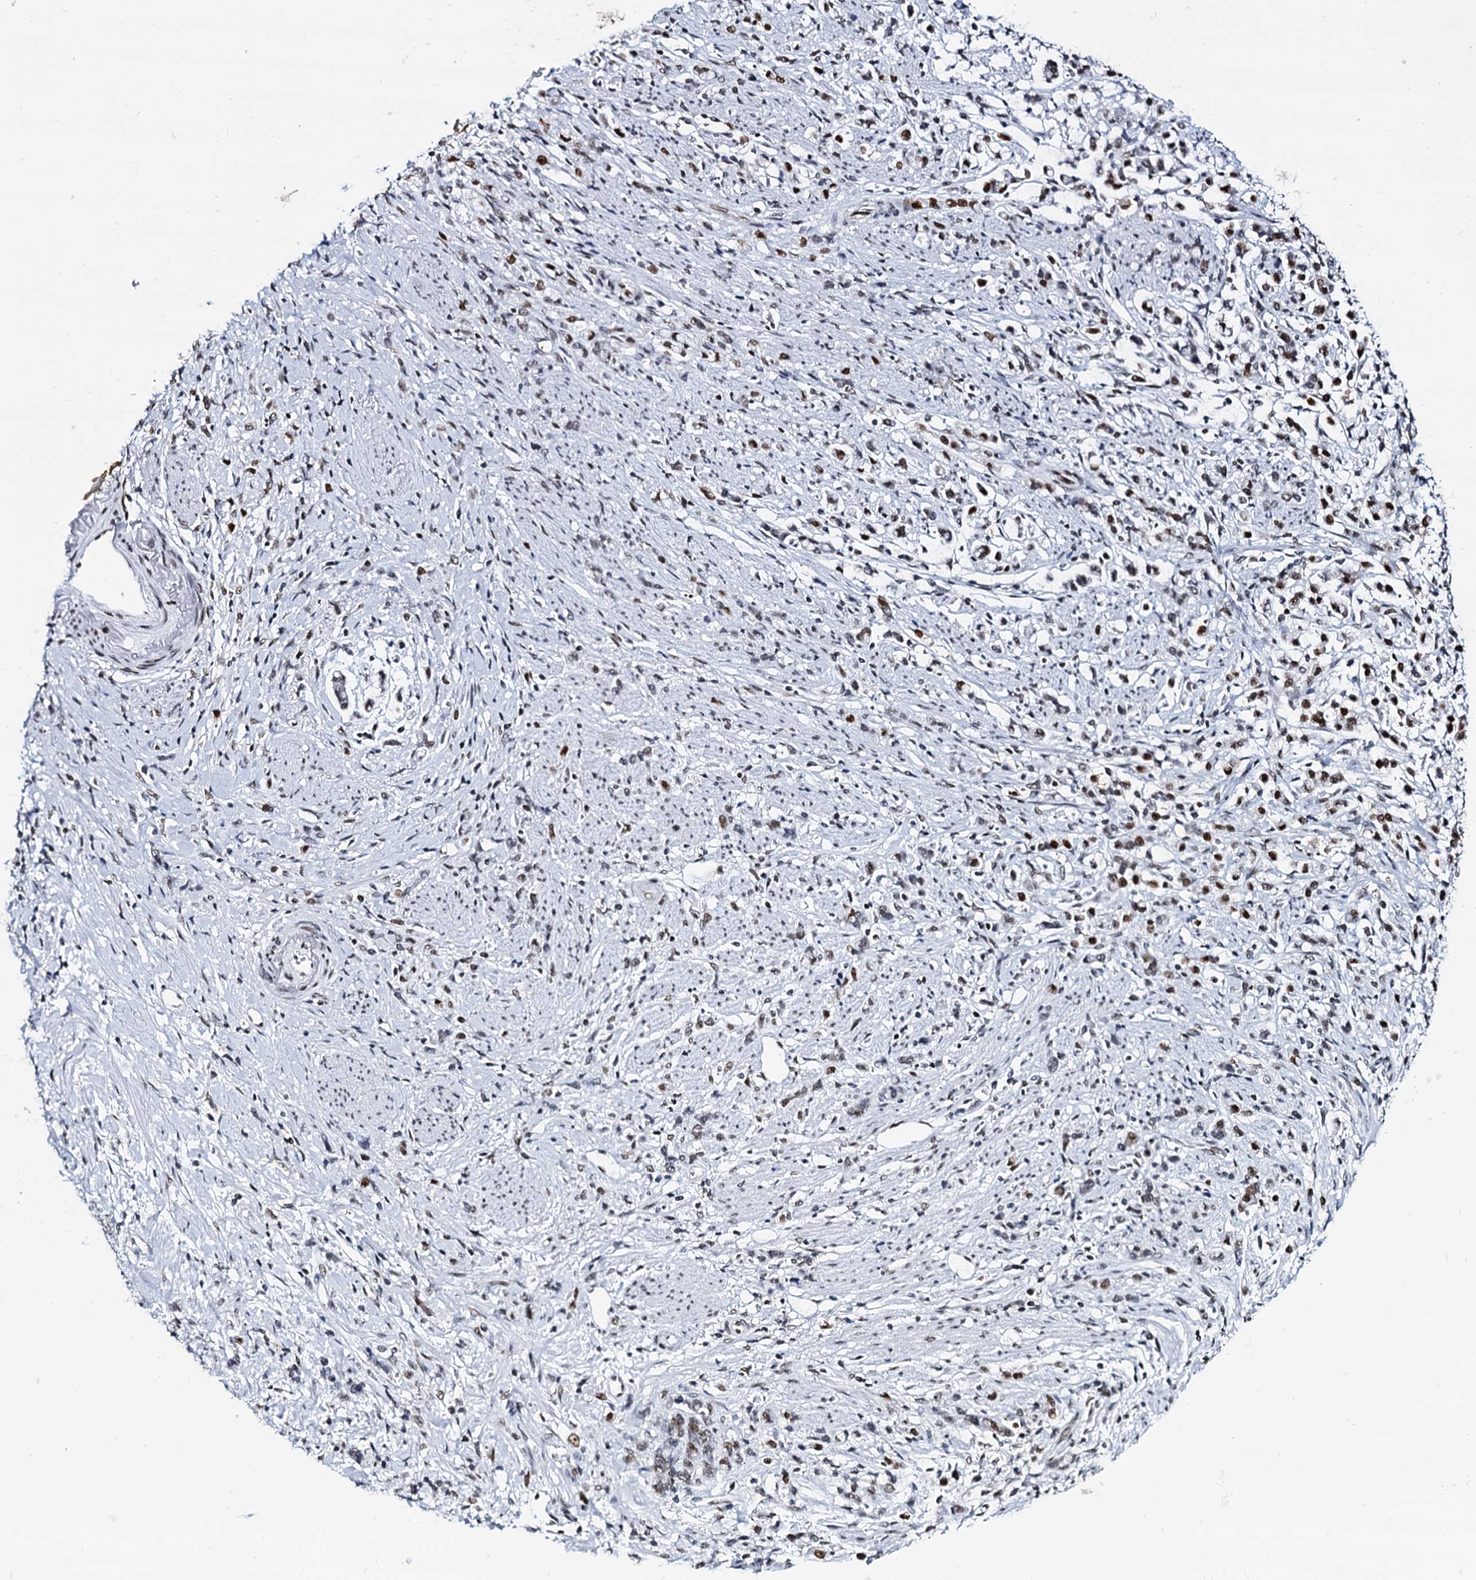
{"staining": {"intensity": "strong", "quantity": ">75%", "location": "nuclear"}, "tissue": "stomach cancer", "cell_type": "Tumor cells", "image_type": "cancer", "snomed": [{"axis": "morphology", "description": "Adenocarcinoma, NOS"}, {"axis": "topography", "description": "Stomach"}], "caption": "Protein staining of adenocarcinoma (stomach) tissue reveals strong nuclear positivity in about >75% of tumor cells.", "gene": "CMAS", "patient": {"sex": "female", "age": 60}}